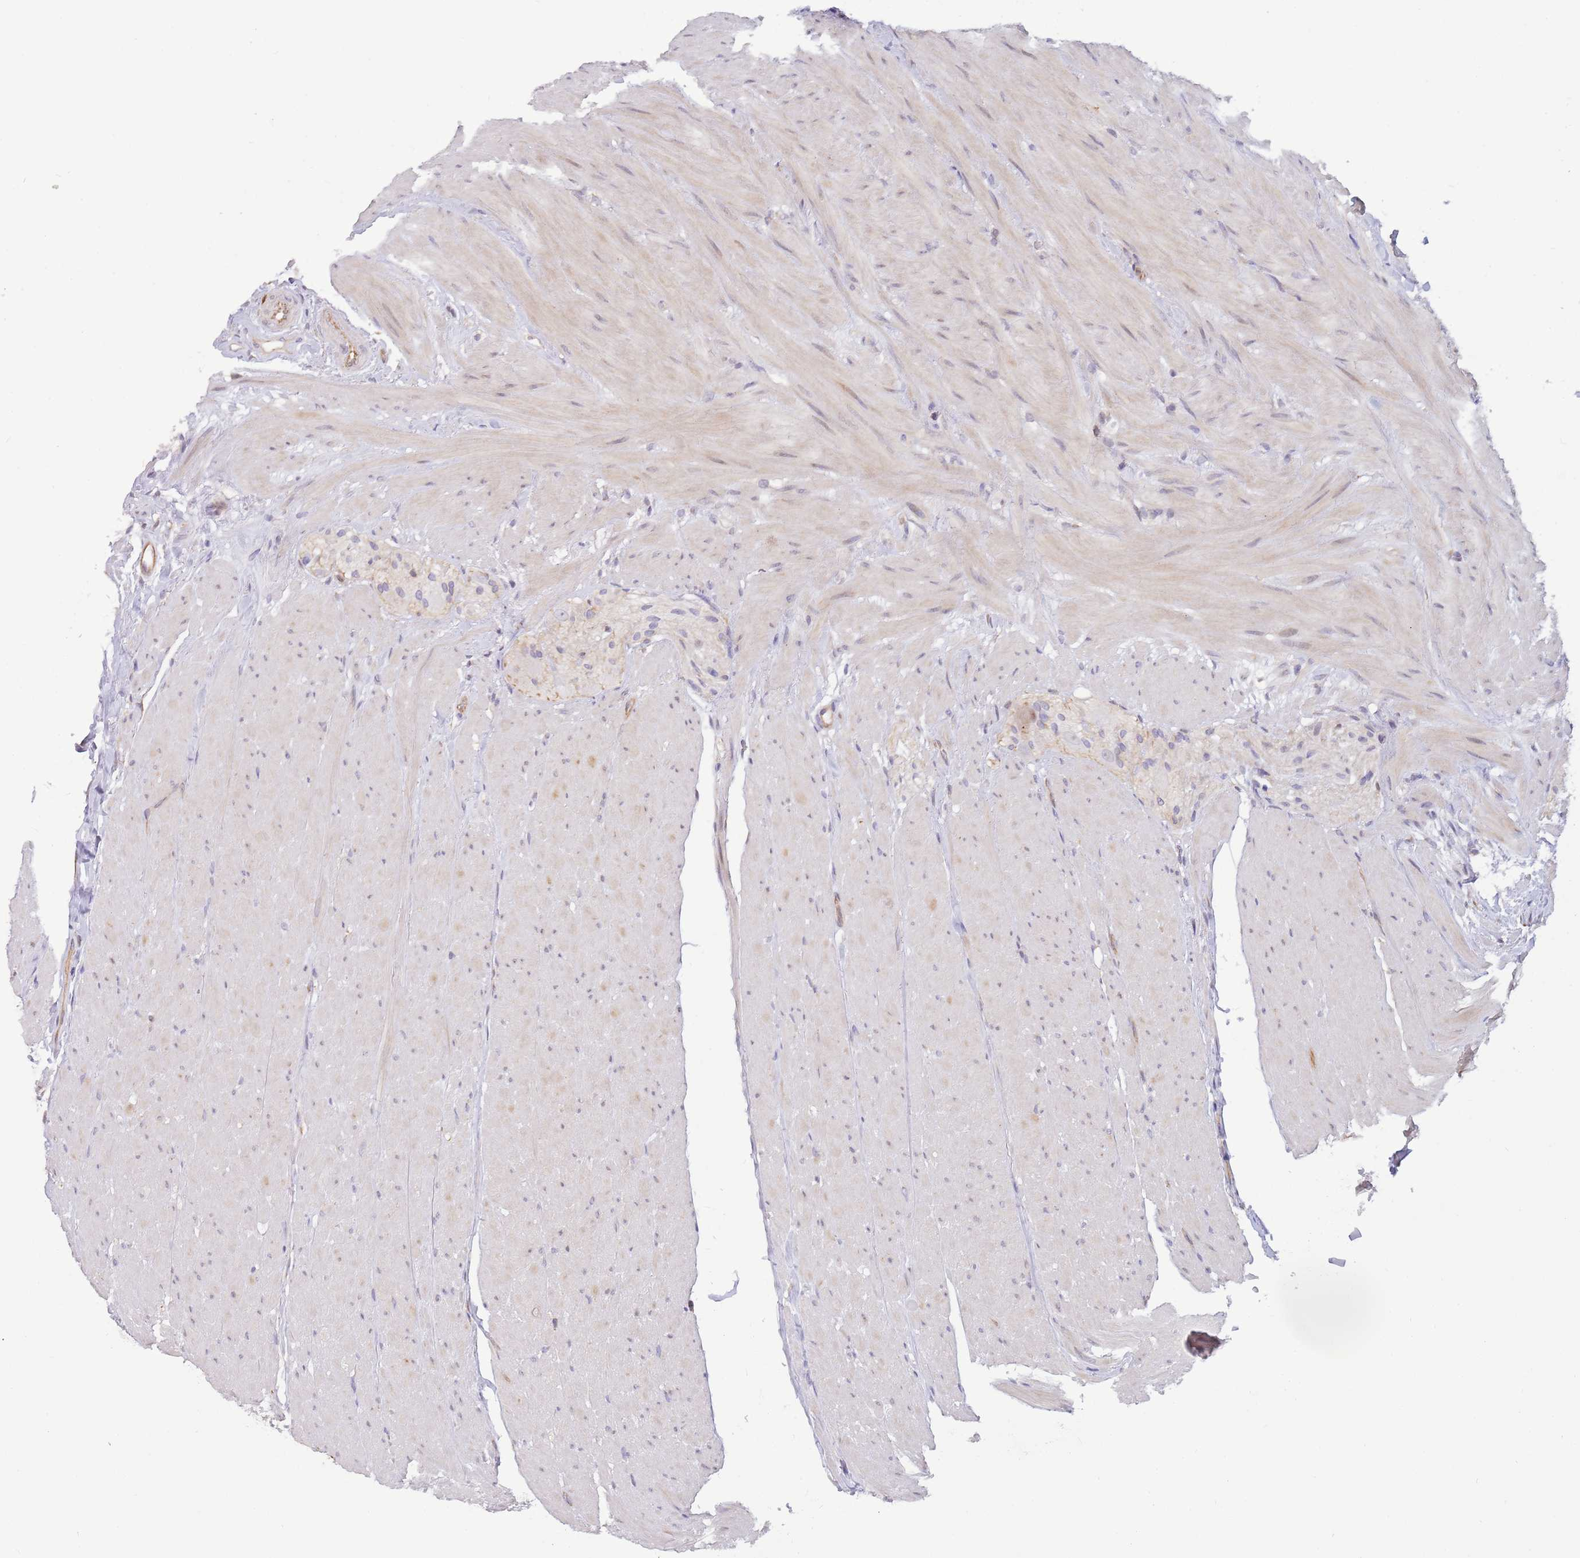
{"staining": {"intensity": "weak", "quantity": ">75%", "location": "cytoplasmic/membranous"}, "tissue": "colon", "cell_type": "Endothelial cells", "image_type": "normal", "snomed": [{"axis": "morphology", "description": "Normal tissue, NOS"}, {"axis": "topography", "description": "Colon"}], "caption": "IHC photomicrograph of unremarkable colon stained for a protein (brown), which displays low levels of weak cytoplasmic/membranous staining in approximately >75% of endothelial cells.", "gene": "CCNJL", "patient": {"sex": "female", "age": 82}}